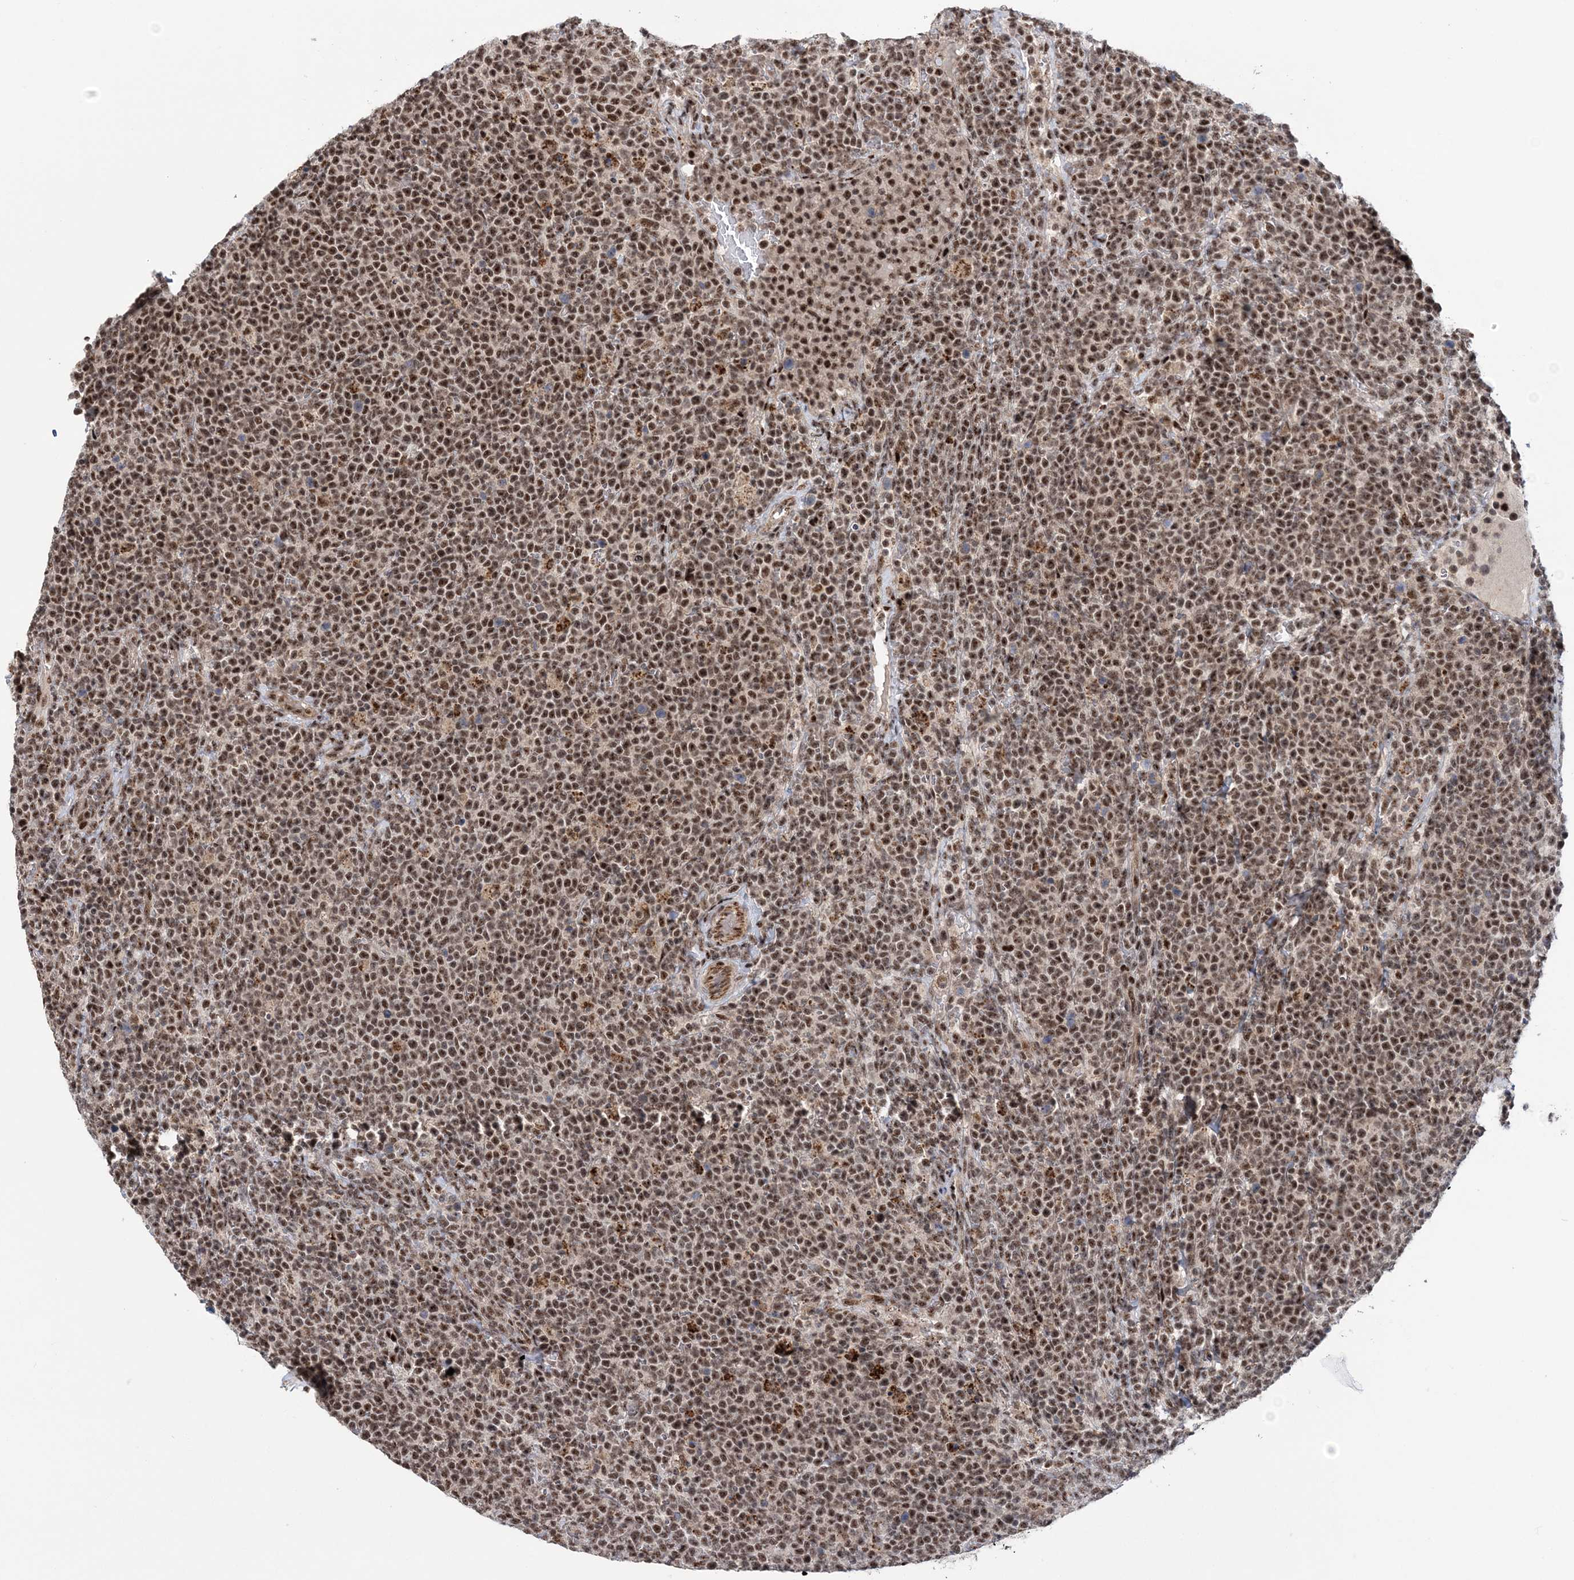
{"staining": {"intensity": "strong", "quantity": ">75%", "location": "nuclear"}, "tissue": "lymphoma", "cell_type": "Tumor cells", "image_type": "cancer", "snomed": [{"axis": "morphology", "description": "Malignant lymphoma, non-Hodgkin's type, High grade"}, {"axis": "topography", "description": "Lymph node"}], "caption": "Tumor cells show high levels of strong nuclear positivity in about >75% of cells in lymphoma.", "gene": "TATDN2", "patient": {"sex": "male", "age": 61}}